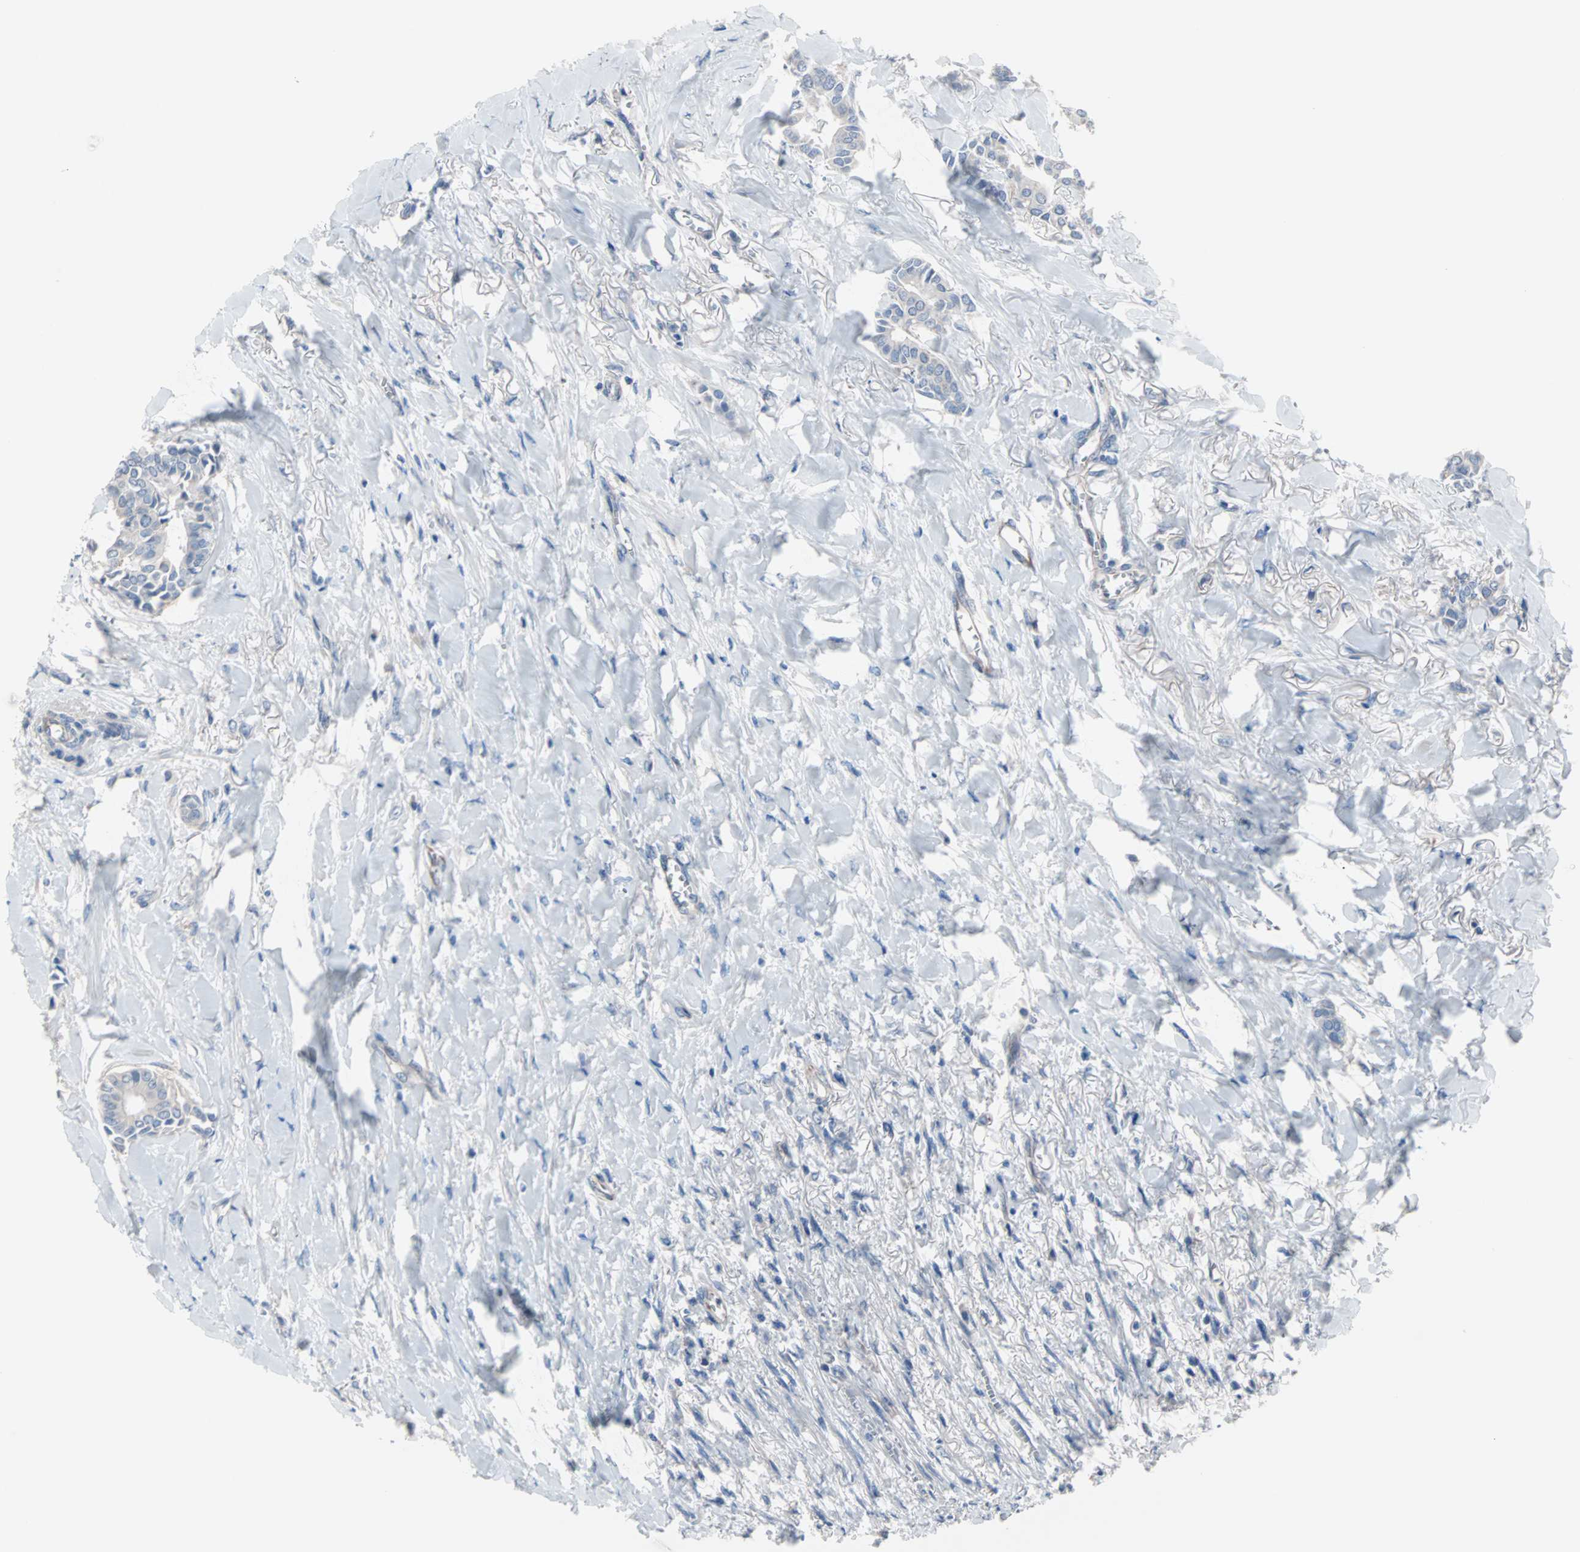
{"staining": {"intensity": "negative", "quantity": "none", "location": "none"}, "tissue": "head and neck cancer", "cell_type": "Tumor cells", "image_type": "cancer", "snomed": [{"axis": "morphology", "description": "Adenocarcinoma, NOS"}, {"axis": "topography", "description": "Salivary gland"}, {"axis": "topography", "description": "Head-Neck"}], "caption": "IHC micrograph of human adenocarcinoma (head and neck) stained for a protein (brown), which shows no expression in tumor cells.", "gene": "ULBP1", "patient": {"sex": "female", "age": 59}}